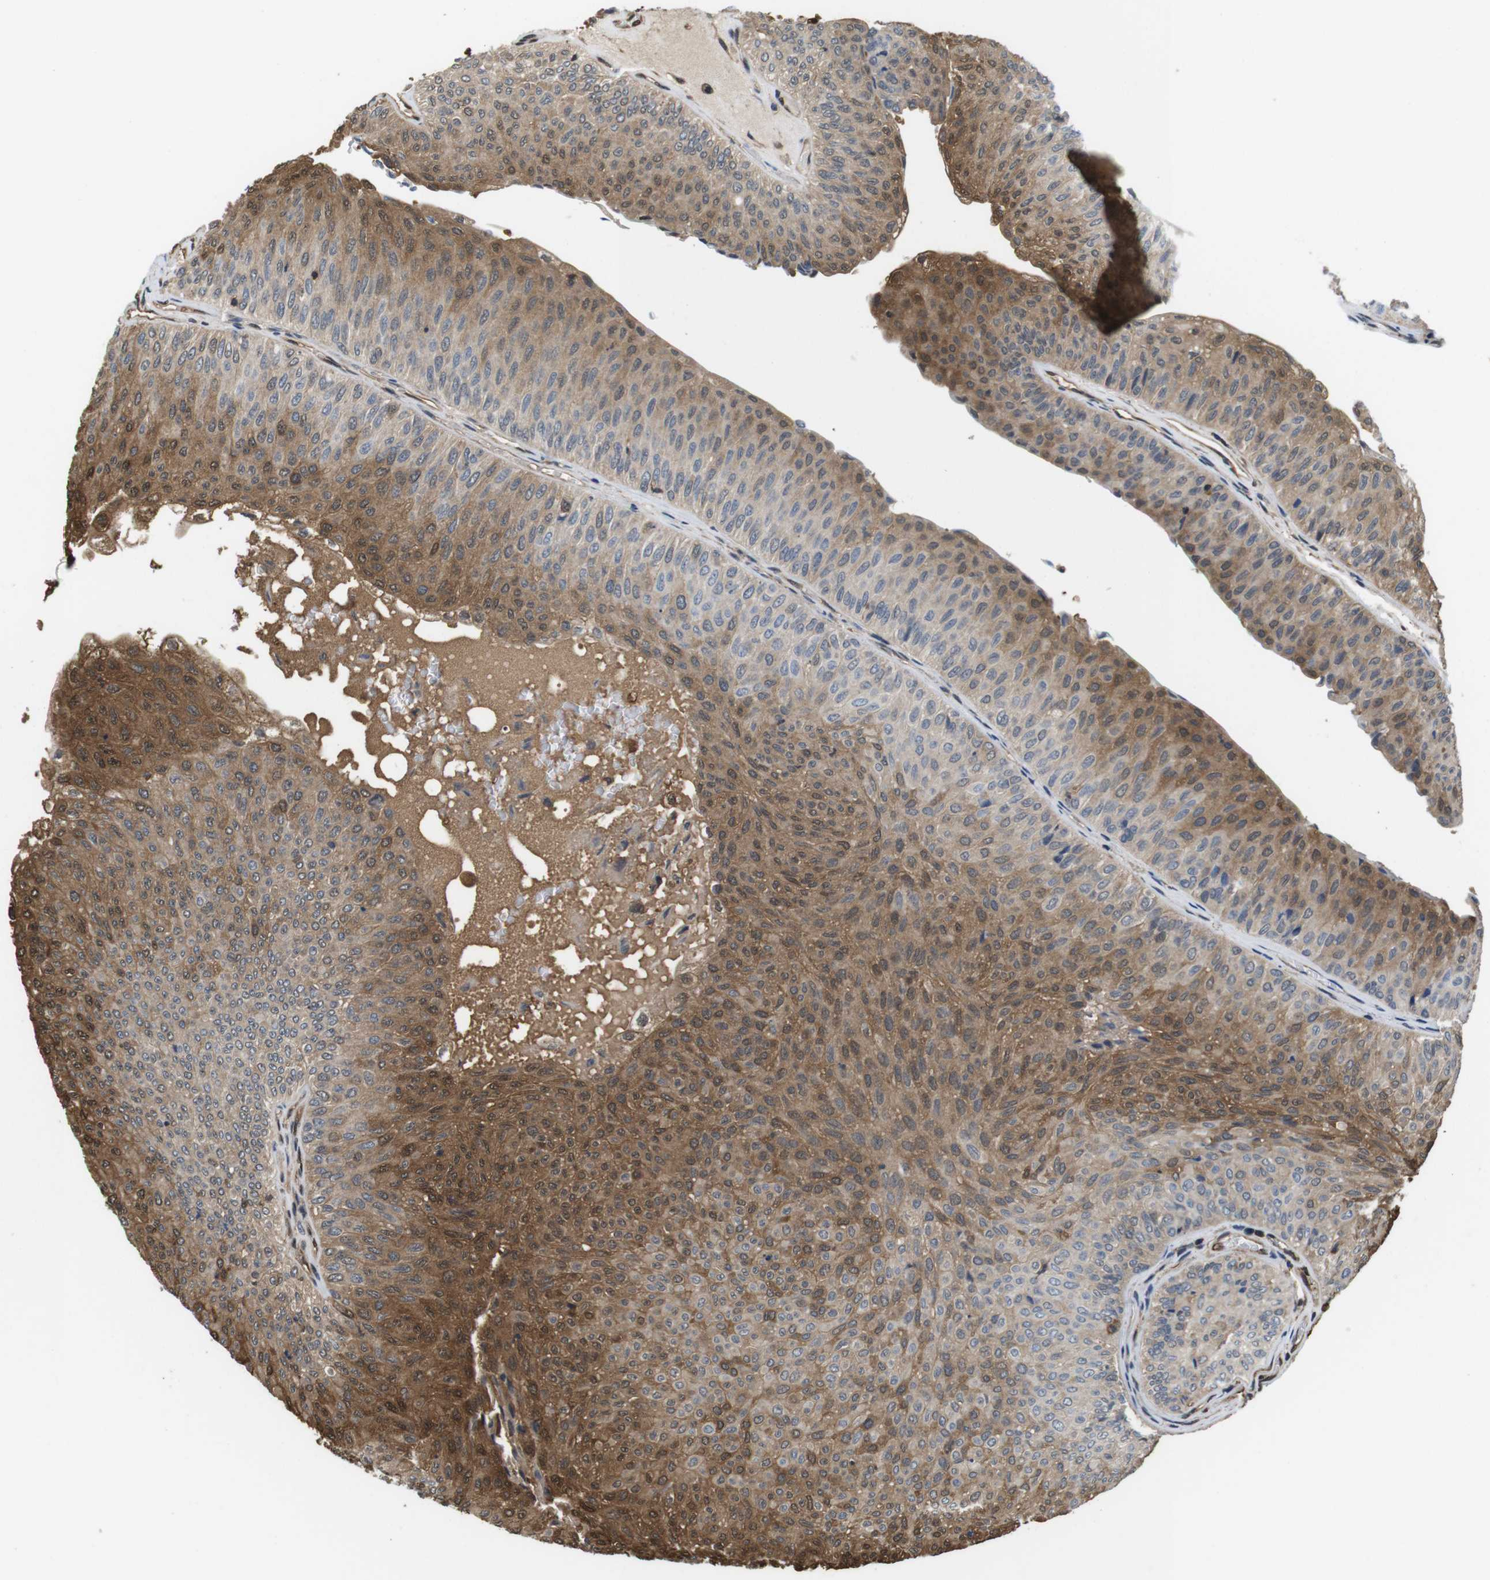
{"staining": {"intensity": "moderate", "quantity": "25%-75%", "location": "cytoplasmic/membranous,nuclear"}, "tissue": "urothelial cancer", "cell_type": "Tumor cells", "image_type": "cancer", "snomed": [{"axis": "morphology", "description": "Urothelial carcinoma, Low grade"}, {"axis": "topography", "description": "Urinary bladder"}], "caption": "This is a photomicrograph of IHC staining of urothelial cancer, which shows moderate staining in the cytoplasmic/membranous and nuclear of tumor cells.", "gene": "LDHA", "patient": {"sex": "male", "age": 78}}